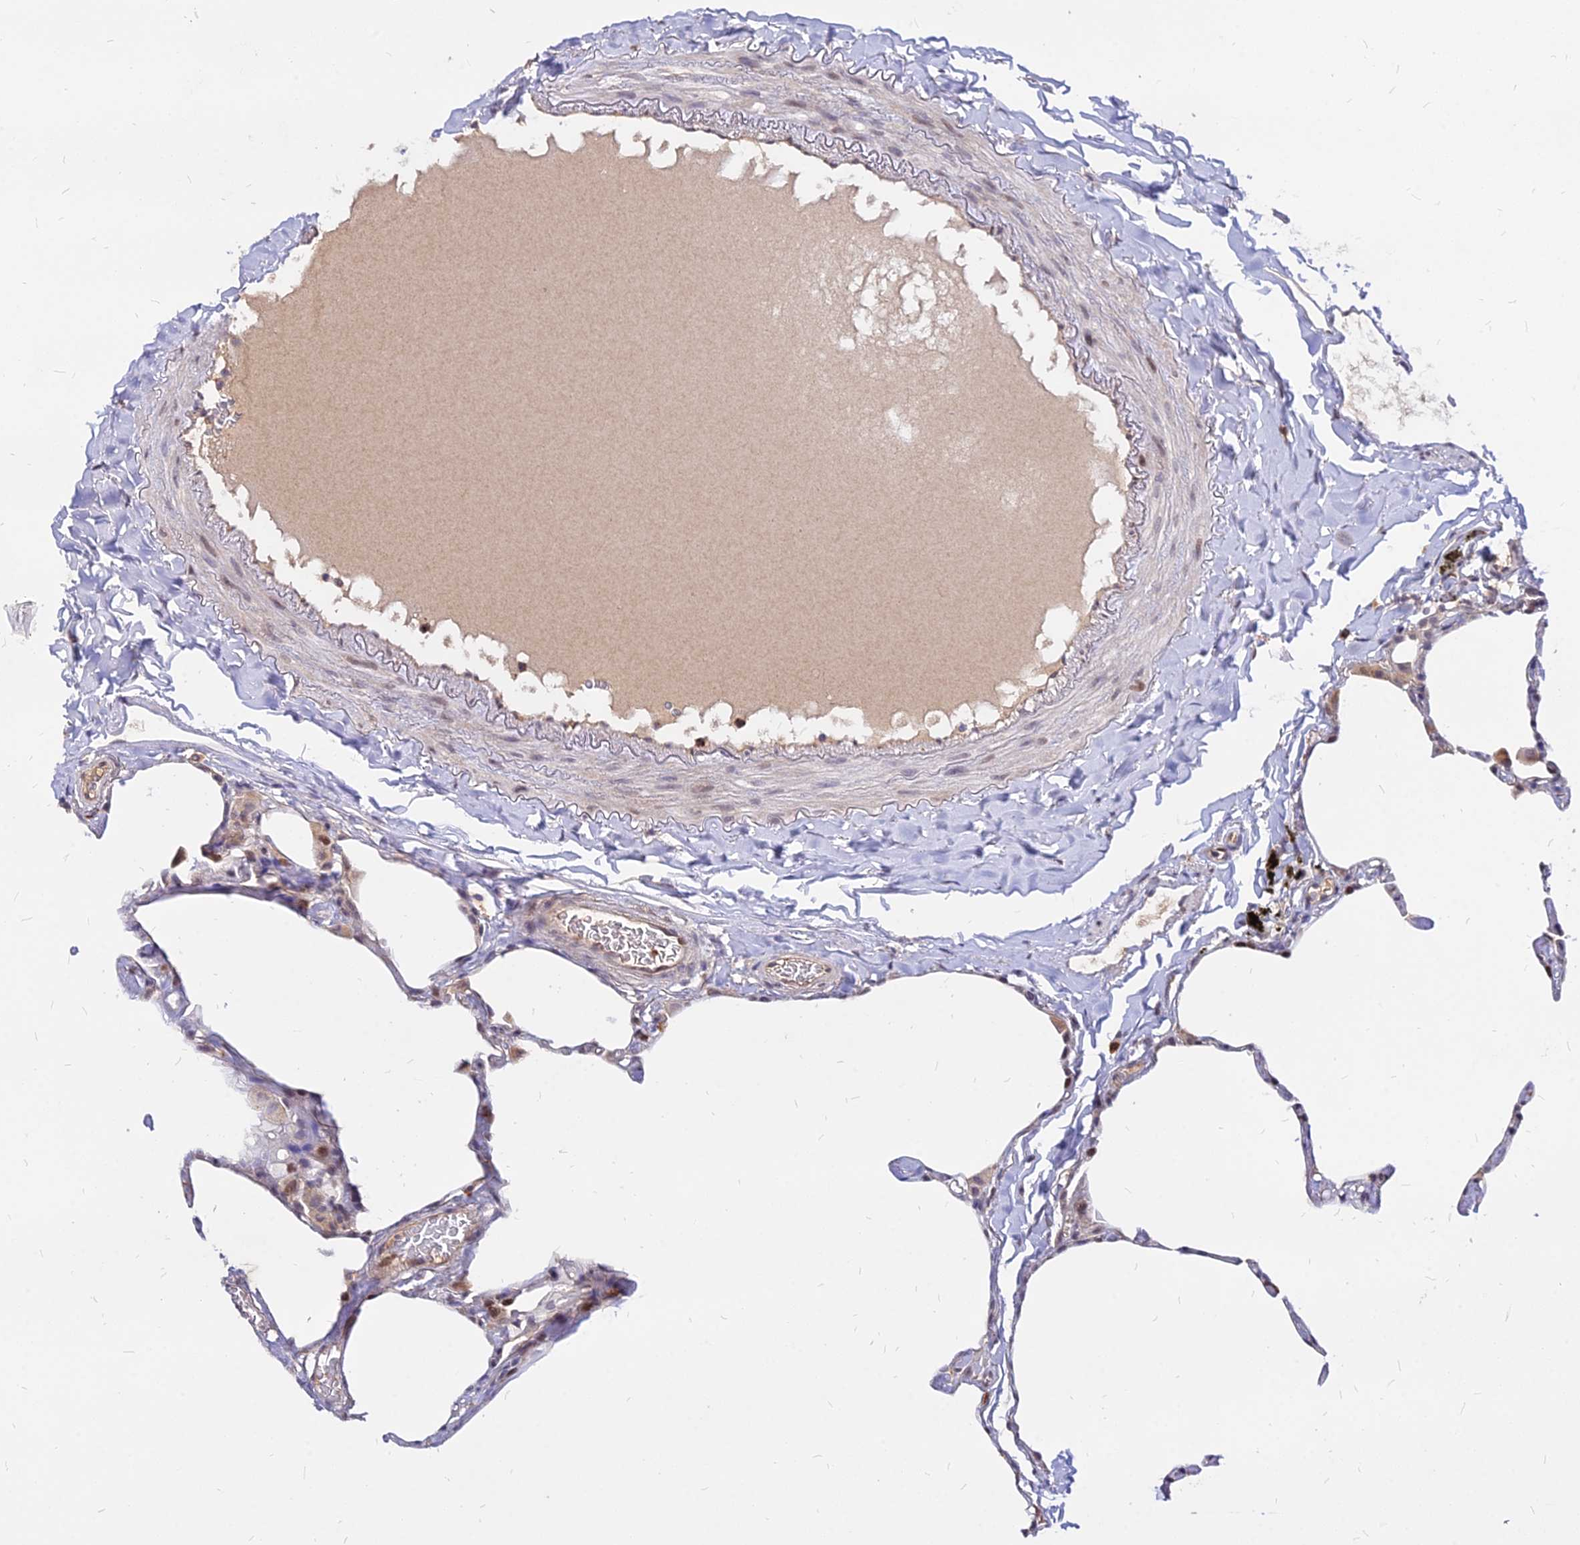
{"staining": {"intensity": "weak", "quantity": "<25%", "location": "cytoplasmic/membranous"}, "tissue": "lung", "cell_type": "Alveolar cells", "image_type": "normal", "snomed": [{"axis": "morphology", "description": "Normal tissue, NOS"}, {"axis": "topography", "description": "Lung"}], "caption": "Unremarkable lung was stained to show a protein in brown. There is no significant staining in alveolar cells.", "gene": "C11orf68", "patient": {"sex": "male", "age": 65}}